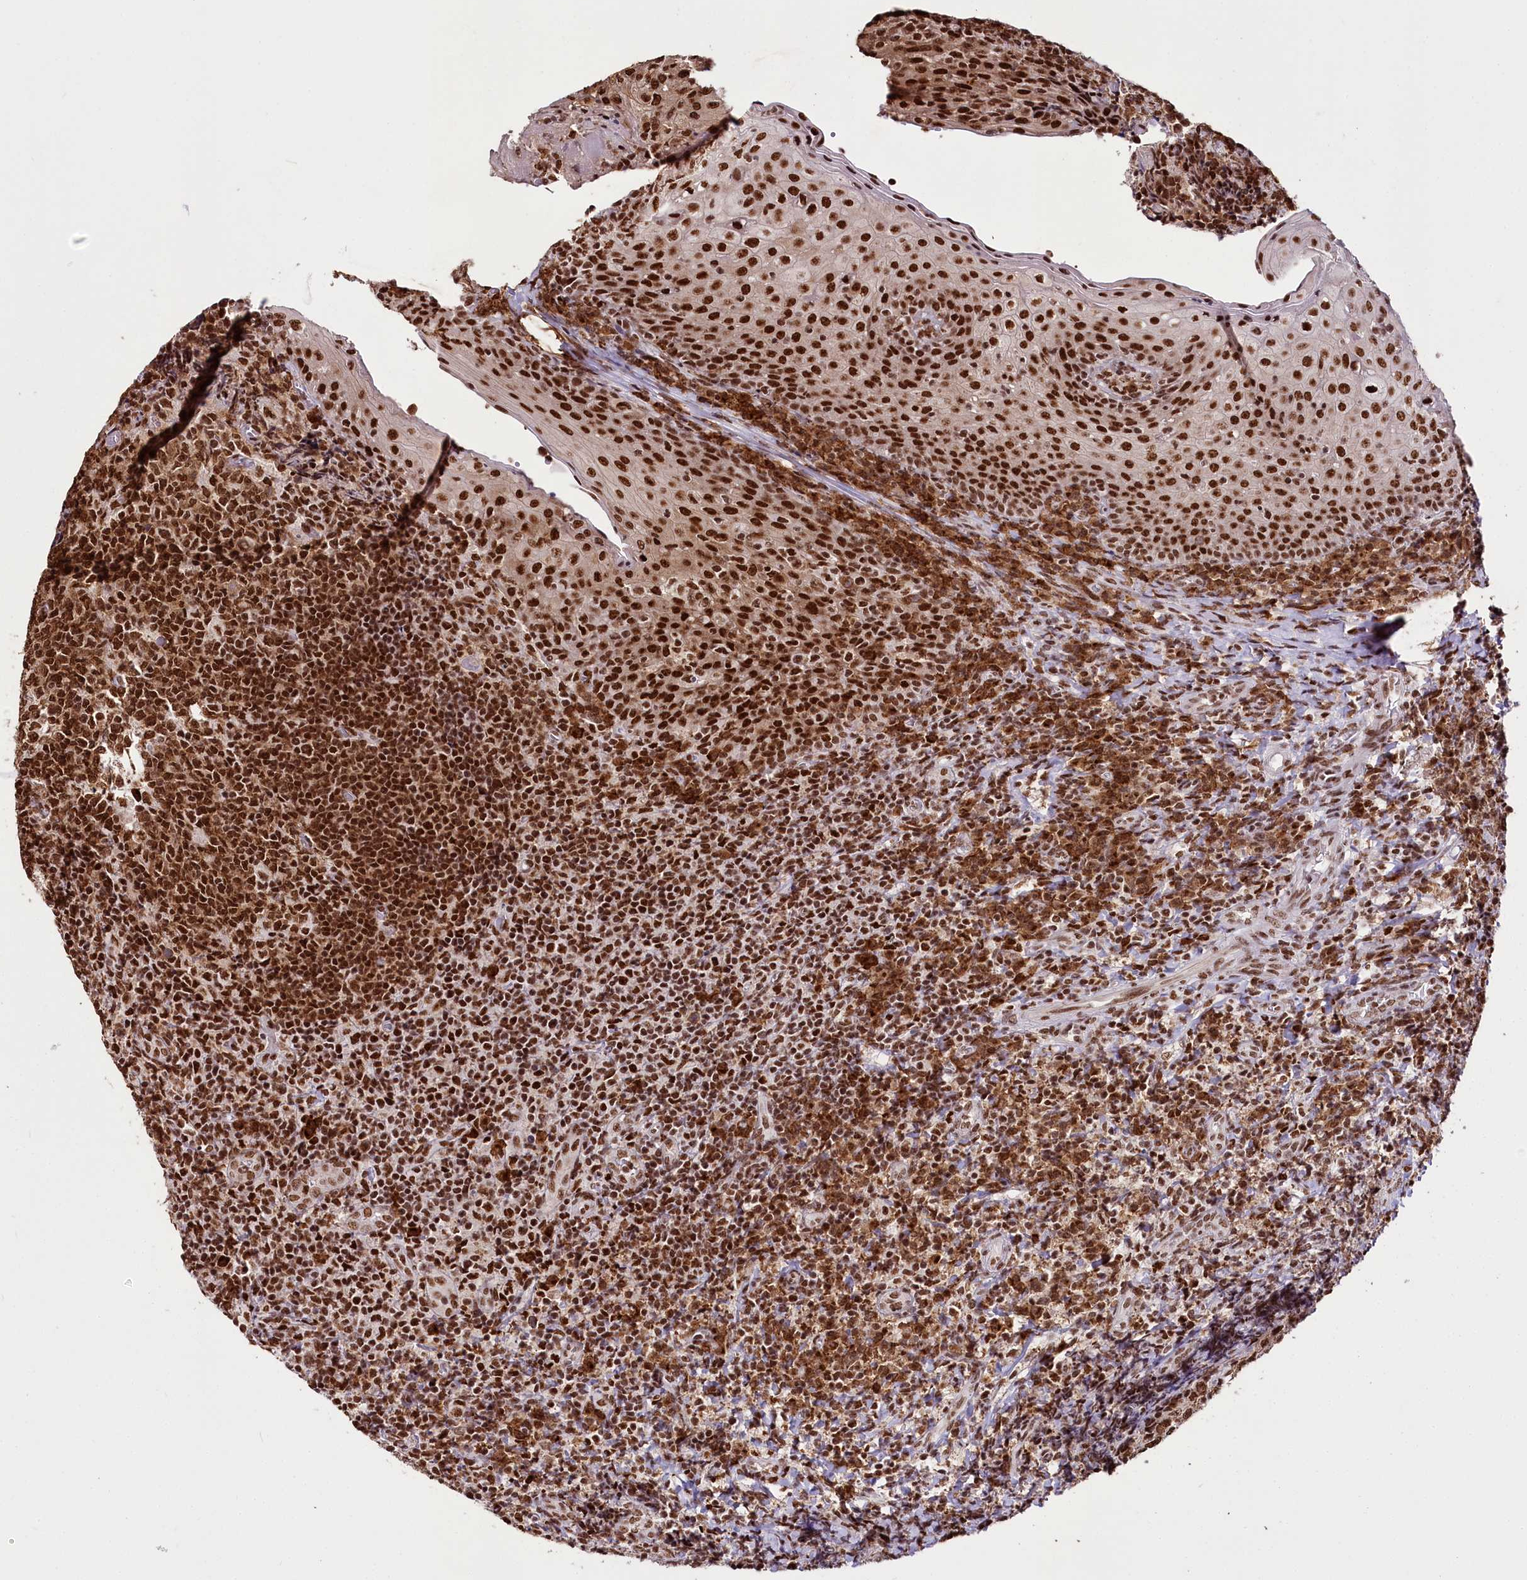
{"staining": {"intensity": "strong", "quantity": ">75%", "location": "nuclear"}, "tissue": "tonsil", "cell_type": "Germinal center cells", "image_type": "normal", "snomed": [{"axis": "morphology", "description": "Normal tissue, NOS"}, {"axis": "topography", "description": "Tonsil"}], "caption": "Immunohistochemical staining of benign tonsil shows high levels of strong nuclear staining in about >75% of germinal center cells.", "gene": "SMARCE1", "patient": {"sex": "female", "age": 19}}